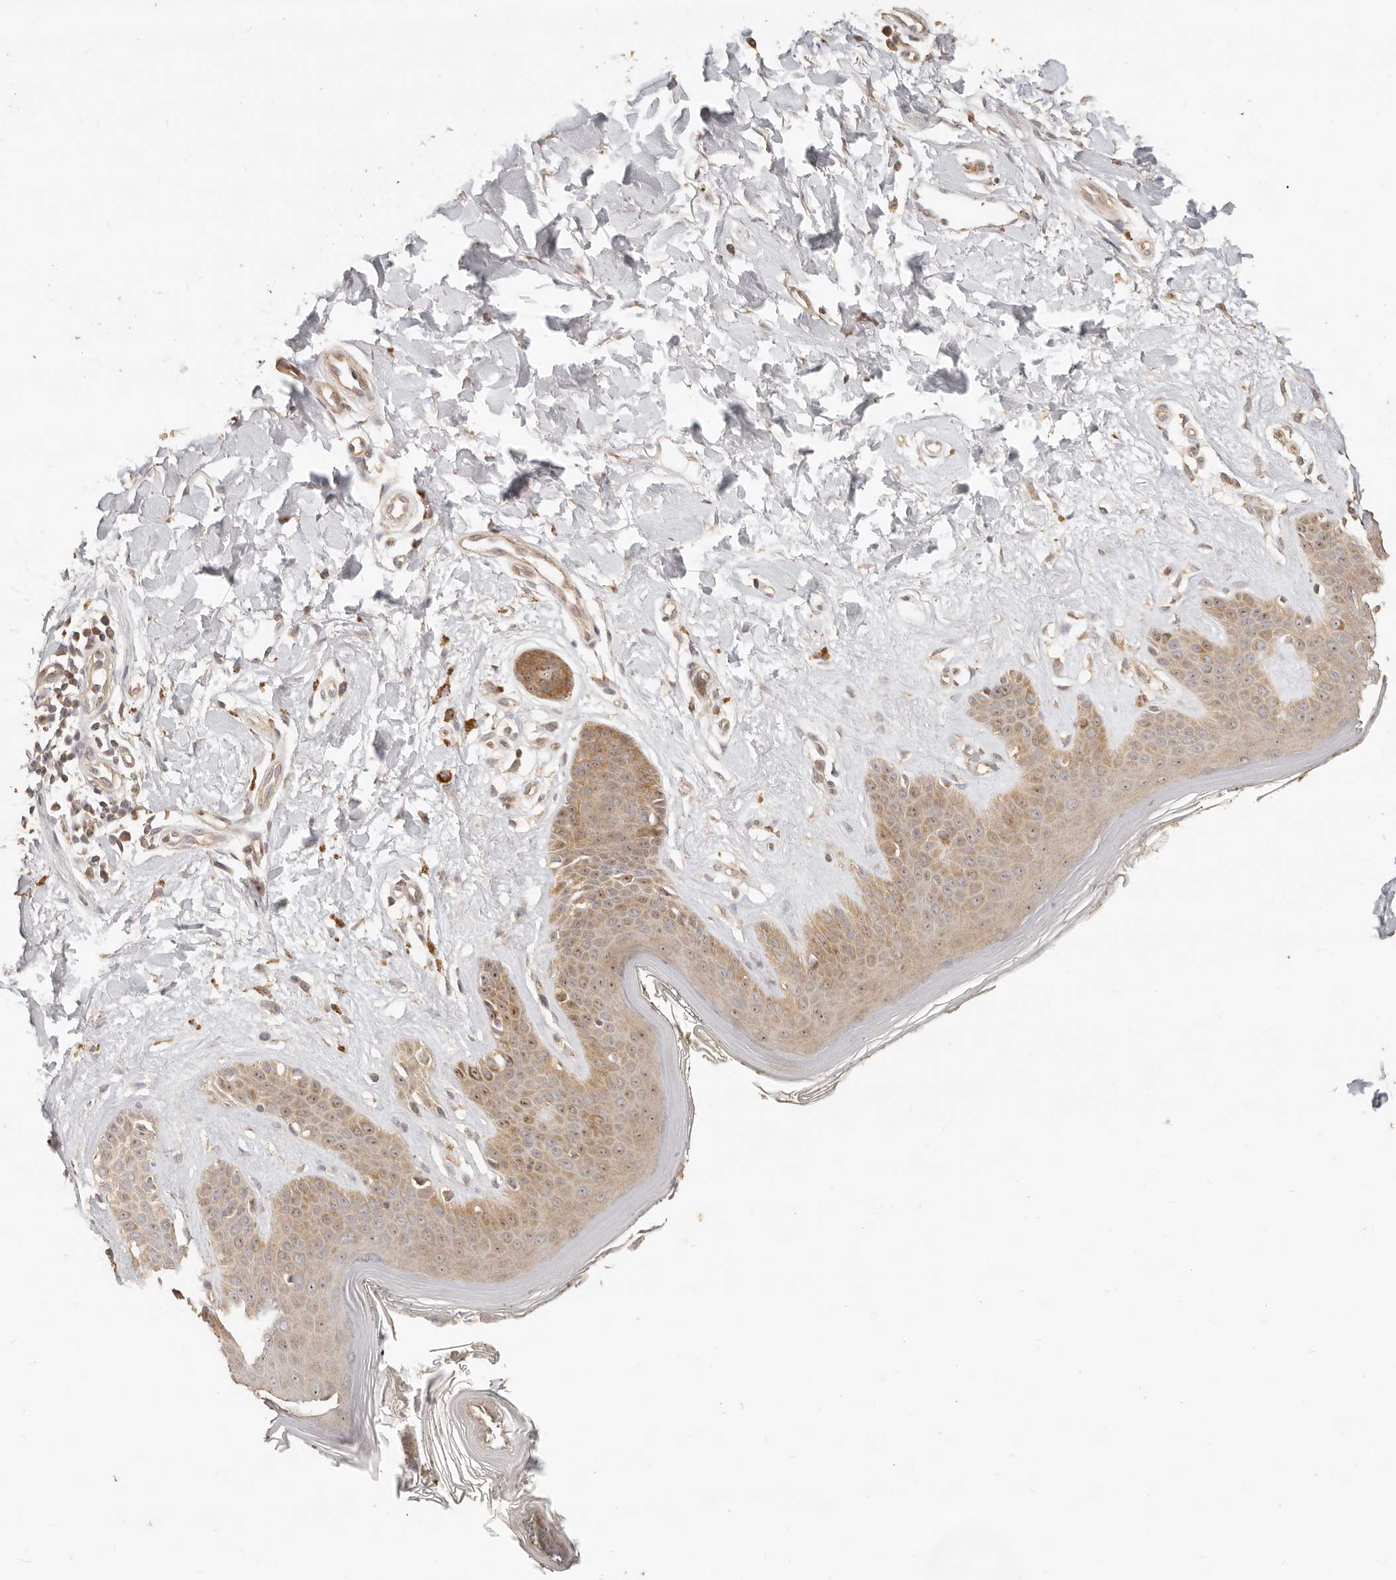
{"staining": {"intensity": "moderate", "quantity": ">75%", "location": "cytoplasmic/membranous"}, "tissue": "skin", "cell_type": "Fibroblasts", "image_type": "normal", "snomed": [{"axis": "morphology", "description": "Normal tissue, NOS"}, {"axis": "topography", "description": "Skin"}], "caption": "High-magnification brightfield microscopy of unremarkable skin stained with DAB (brown) and counterstained with hematoxylin (blue). fibroblasts exhibit moderate cytoplasmic/membranous staining is seen in about>75% of cells. The staining was performed using DAB to visualize the protein expression in brown, while the nuclei were stained in blue with hematoxylin (Magnification: 20x).", "gene": "PTPN22", "patient": {"sex": "female", "age": 64}}